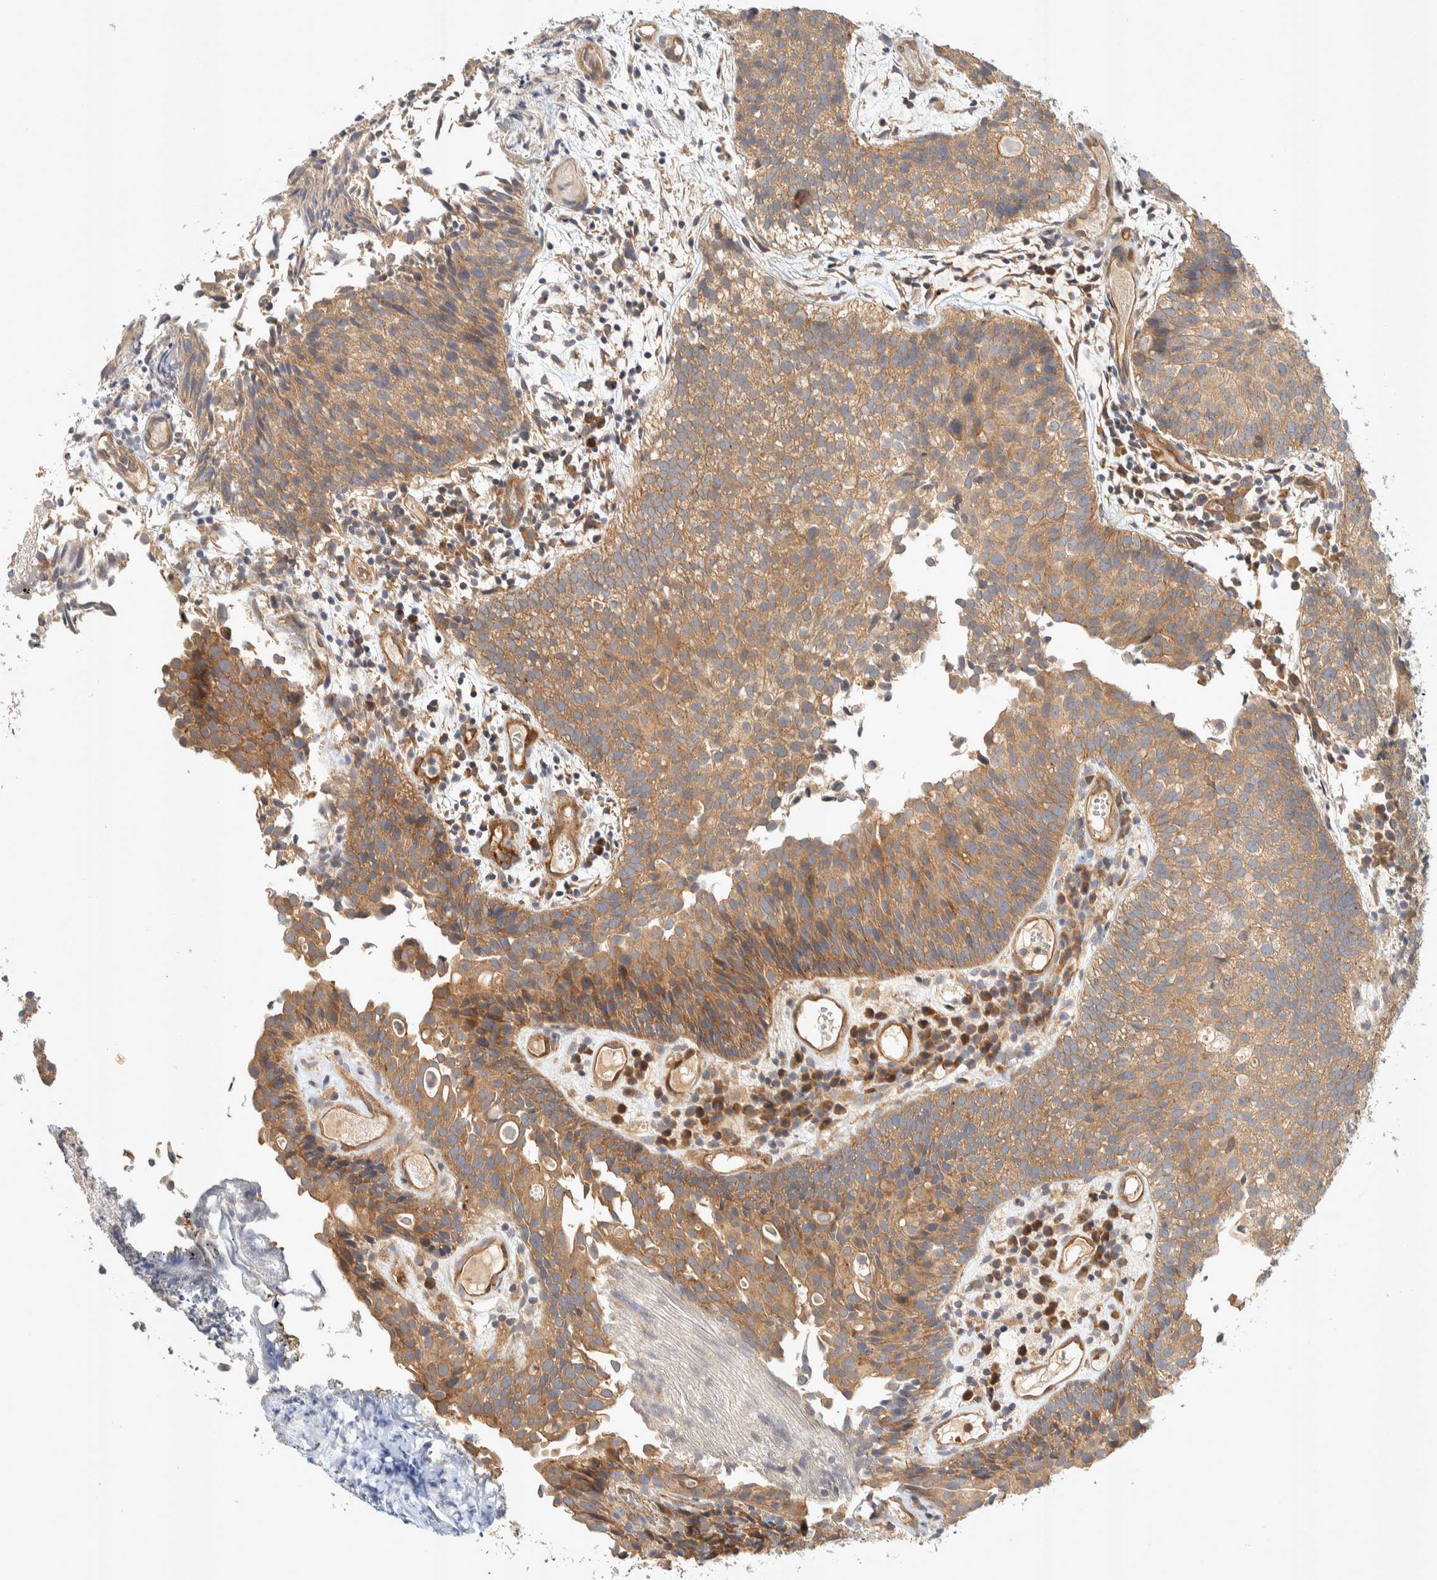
{"staining": {"intensity": "moderate", "quantity": ">75%", "location": "cytoplasmic/membranous"}, "tissue": "urothelial cancer", "cell_type": "Tumor cells", "image_type": "cancer", "snomed": [{"axis": "morphology", "description": "Urothelial carcinoma, Low grade"}, {"axis": "topography", "description": "Urinary bladder"}], "caption": "Urothelial cancer stained with a protein marker displays moderate staining in tumor cells.", "gene": "PXK", "patient": {"sex": "male", "age": 86}}